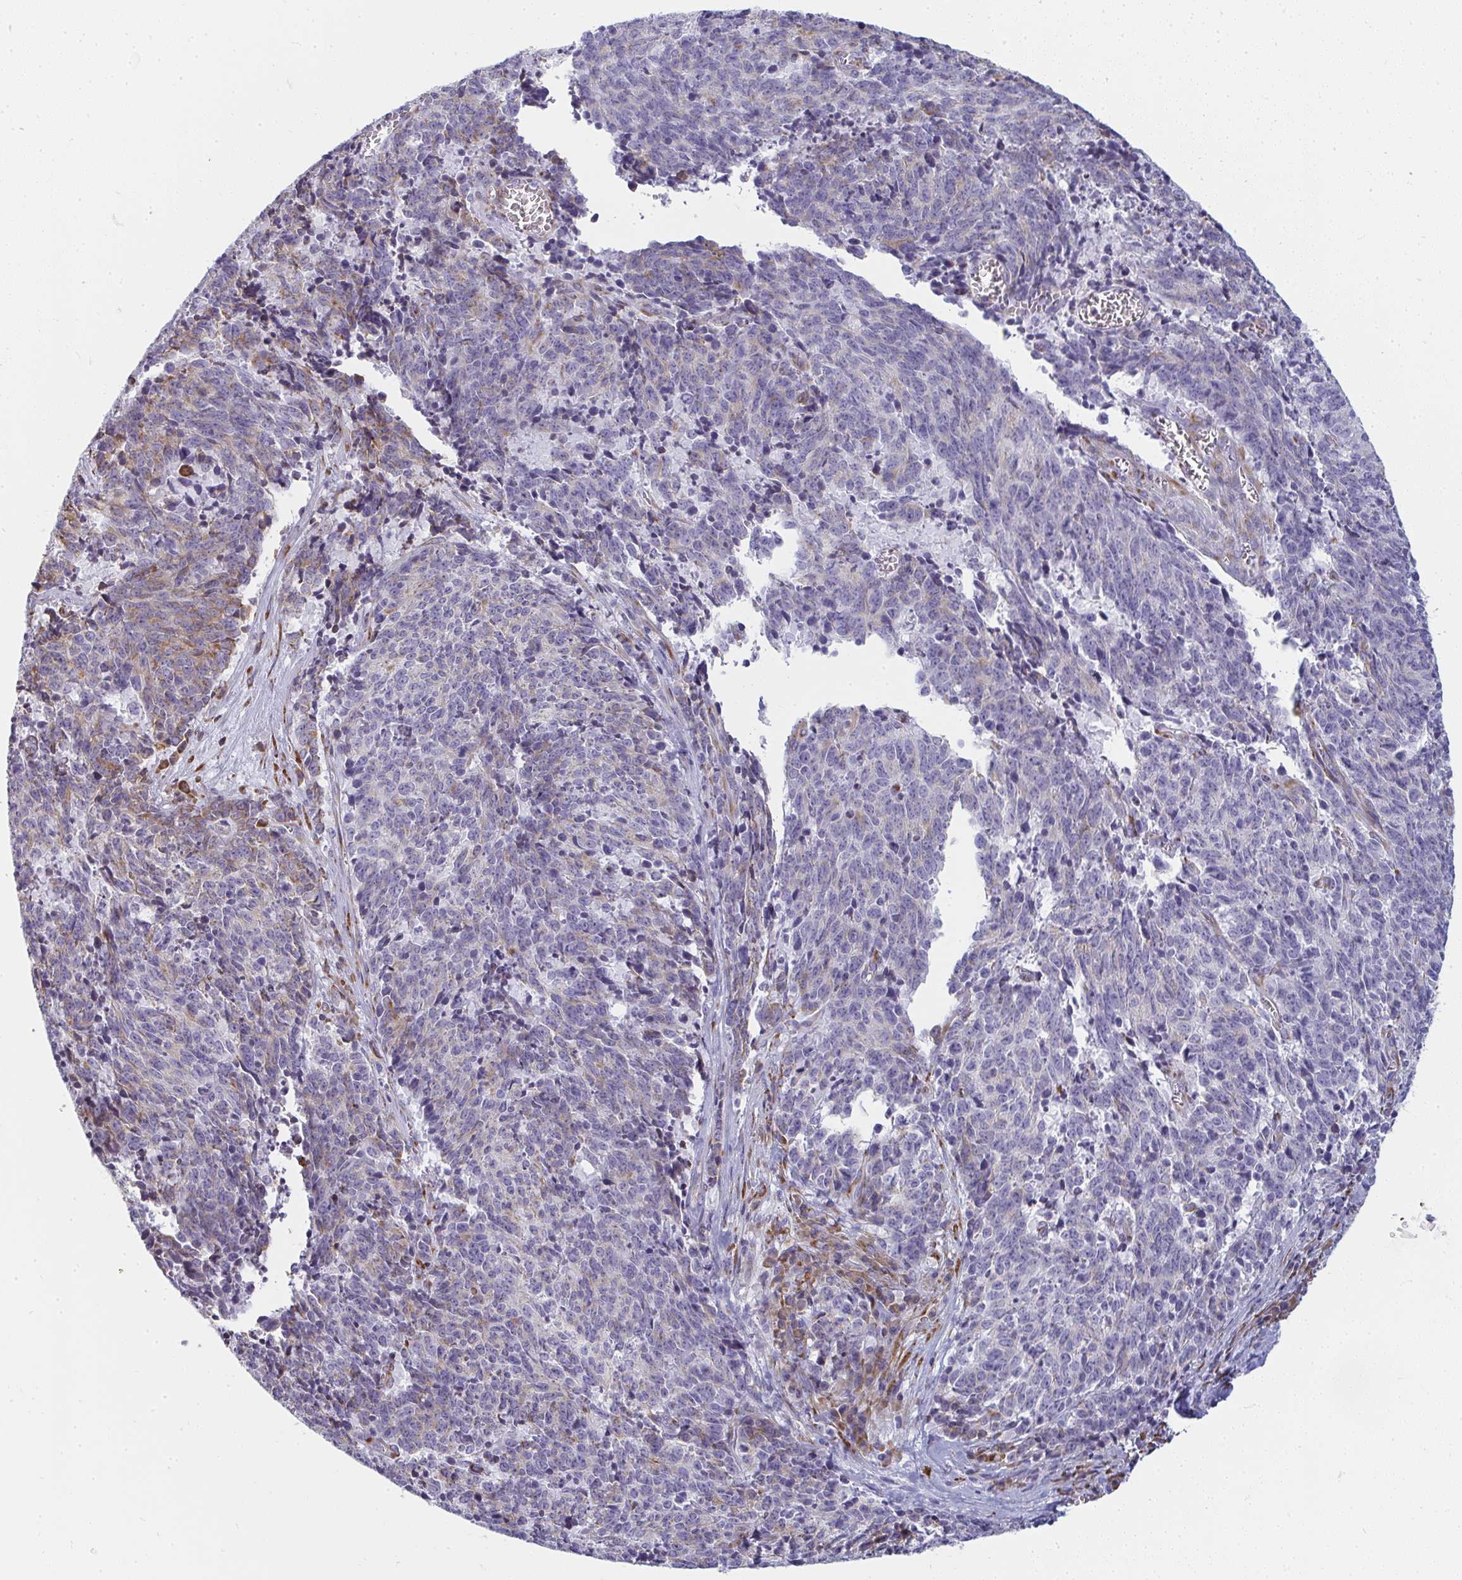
{"staining": {"intensity": "moderate", "quantity": "<25%", "location": "cytoplasmic/membranous"}, "tissue": "cervical cancer", "cell_type": "Tumor cells", "image_type": "cancer", "snomed": [{"axis": "morphology", "description": "Squamous cell carcinoma, NOS"}, {"axis": "topography", "description": "Cervix"}], "caption": "Protein positivity by immunohistochemistry (IHC) shows moderate cytoplasmic/membranous positivity in approximately <25% of tumor cells in cervical cancer. (DAB (3,3'-diaminobenzidine) IHC, brown staining for protein, blue staining for nuclei).", "gene": "SHROOM1", "patient": {"sex": "female", "age": 29}}